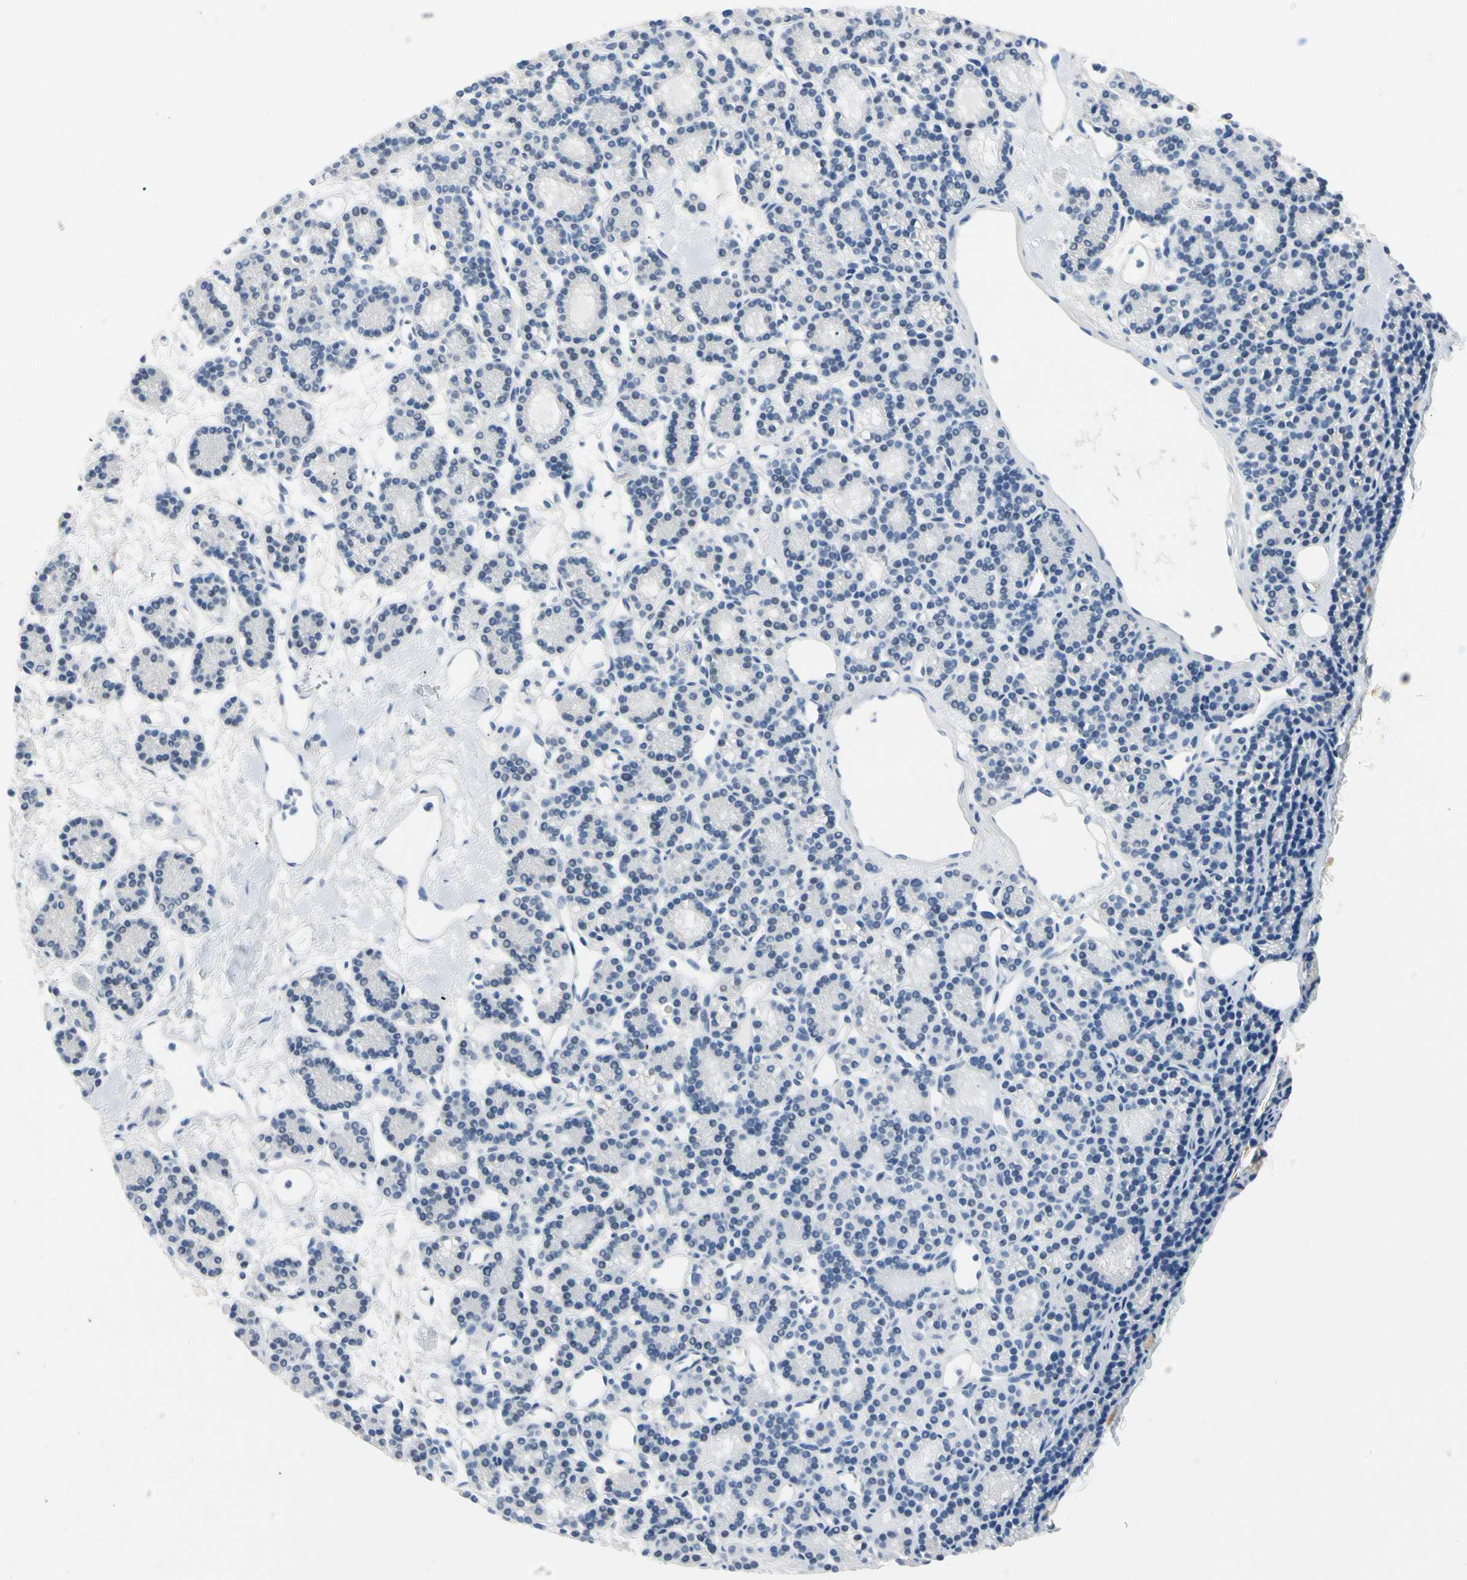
{"staining": {"intensity": "negative", "quantity": "none", "location": "none"}, "tissue": "parathyroid gland", "cell_type": "Glandular cells", "image_type": "normal", "snomed": [{"axis": "morphology", "description": "Normal tissue, NOS"}, {"axis": "topography", "description": "Parathyroid gland"}], "caption": "A high-resolution photomicrograph shows IHC staining of unremarkable parathyroid gland, which reveals no significant positivity in glandular cells.", "gene": "MARK1", "patient": {"sex": "male", "age": 85}}